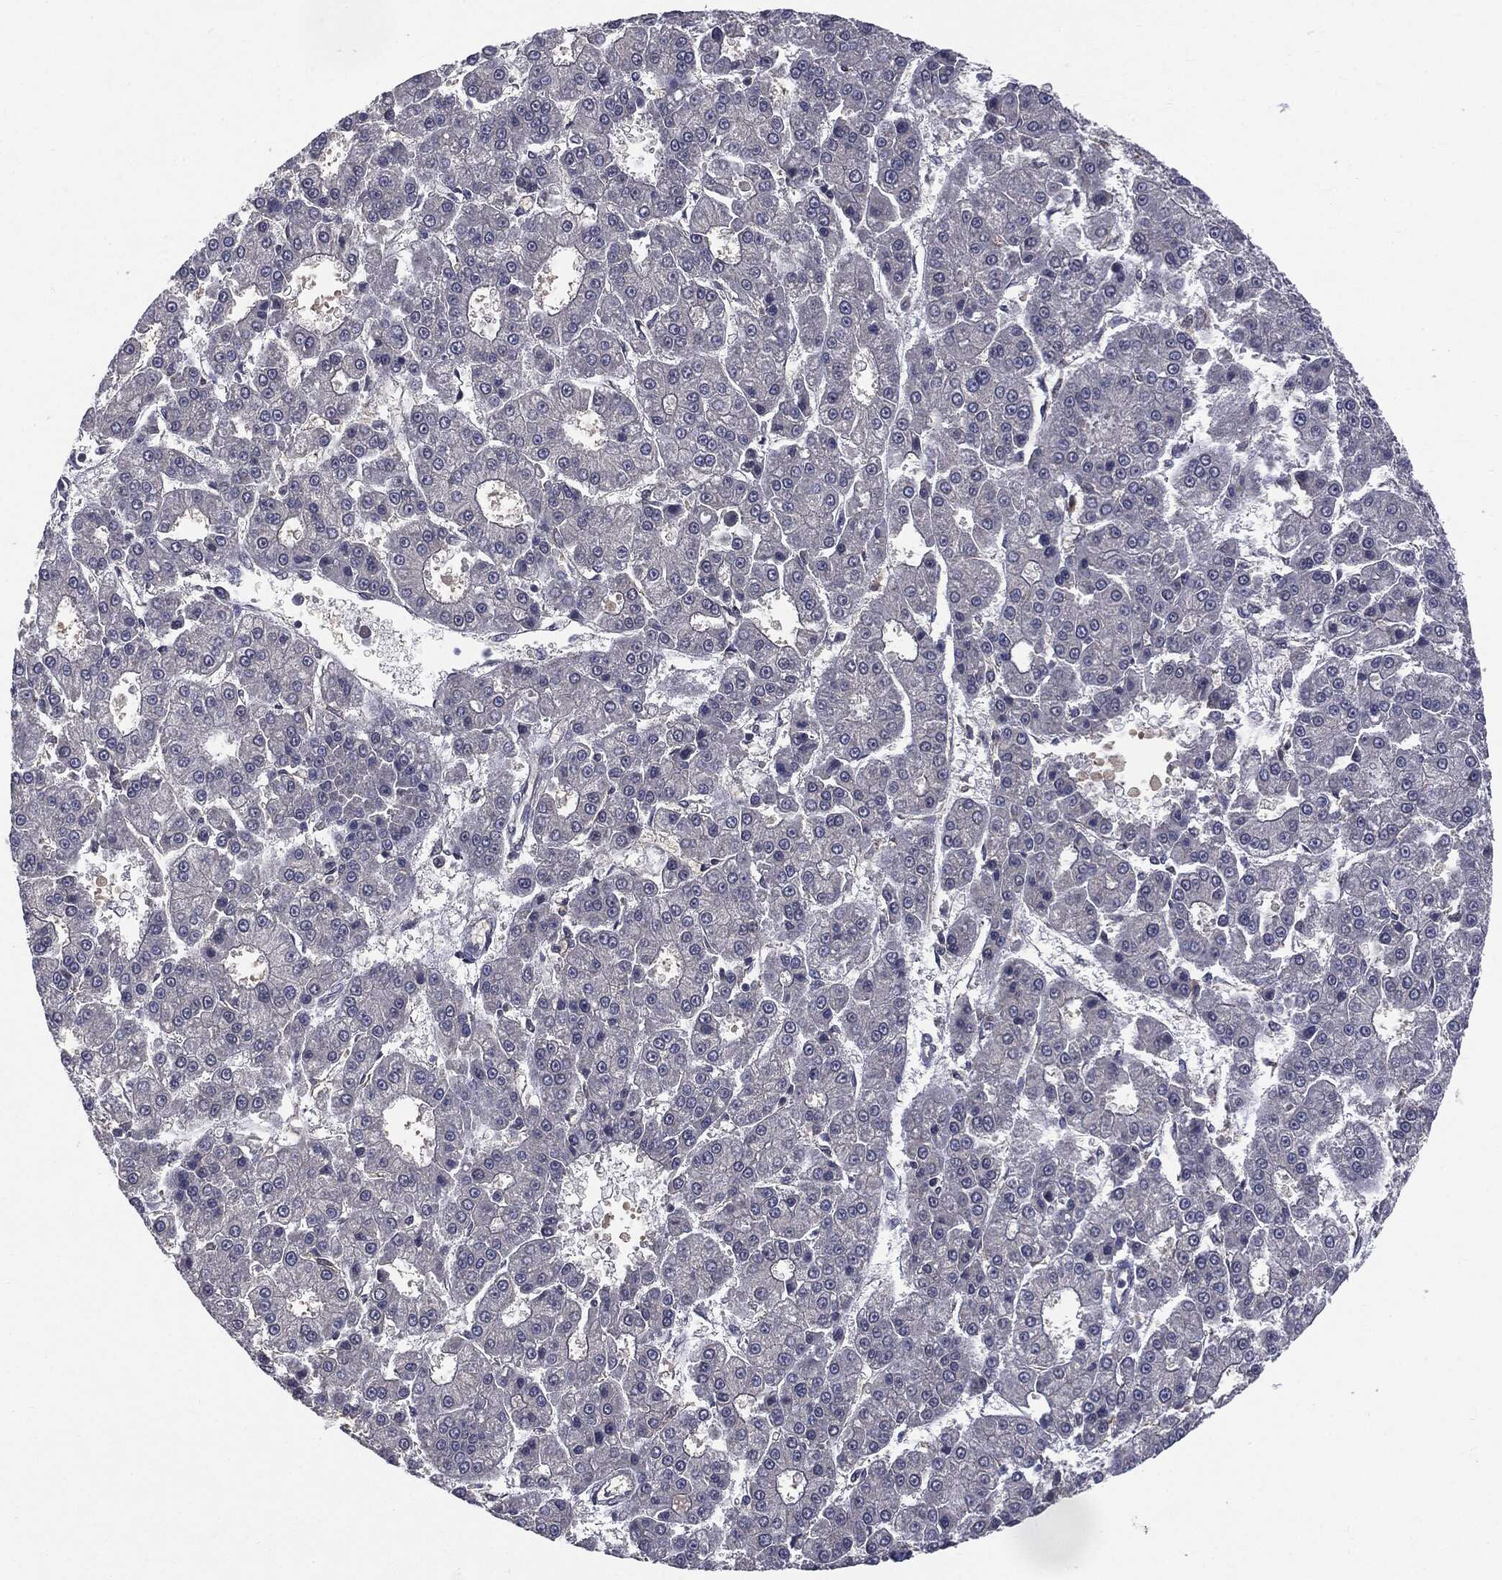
{"staining": {"intensity": "negative", "quantity": "none", "location": "none"}, "tissue": "liver cancer", "cell_type": "Tumor cells", "image_type": "cancer", "snomed": [{"axis": "morphology", "description": "Carcinoma, Hepatocellular, NOS"}, {"axis": "topography", "description": "Liver"}], "caption": "High power microscopy image of an immunohistochemistry histopathology image of hepatocellular carcinoma (liver), revealing no significant expression in tumor cells. (Brightfield microscopy of DAB immunohistochemistry (IHC) at high magnification).", "gene": "PTPA", "patient": {"sex": "male", "age": 70}}